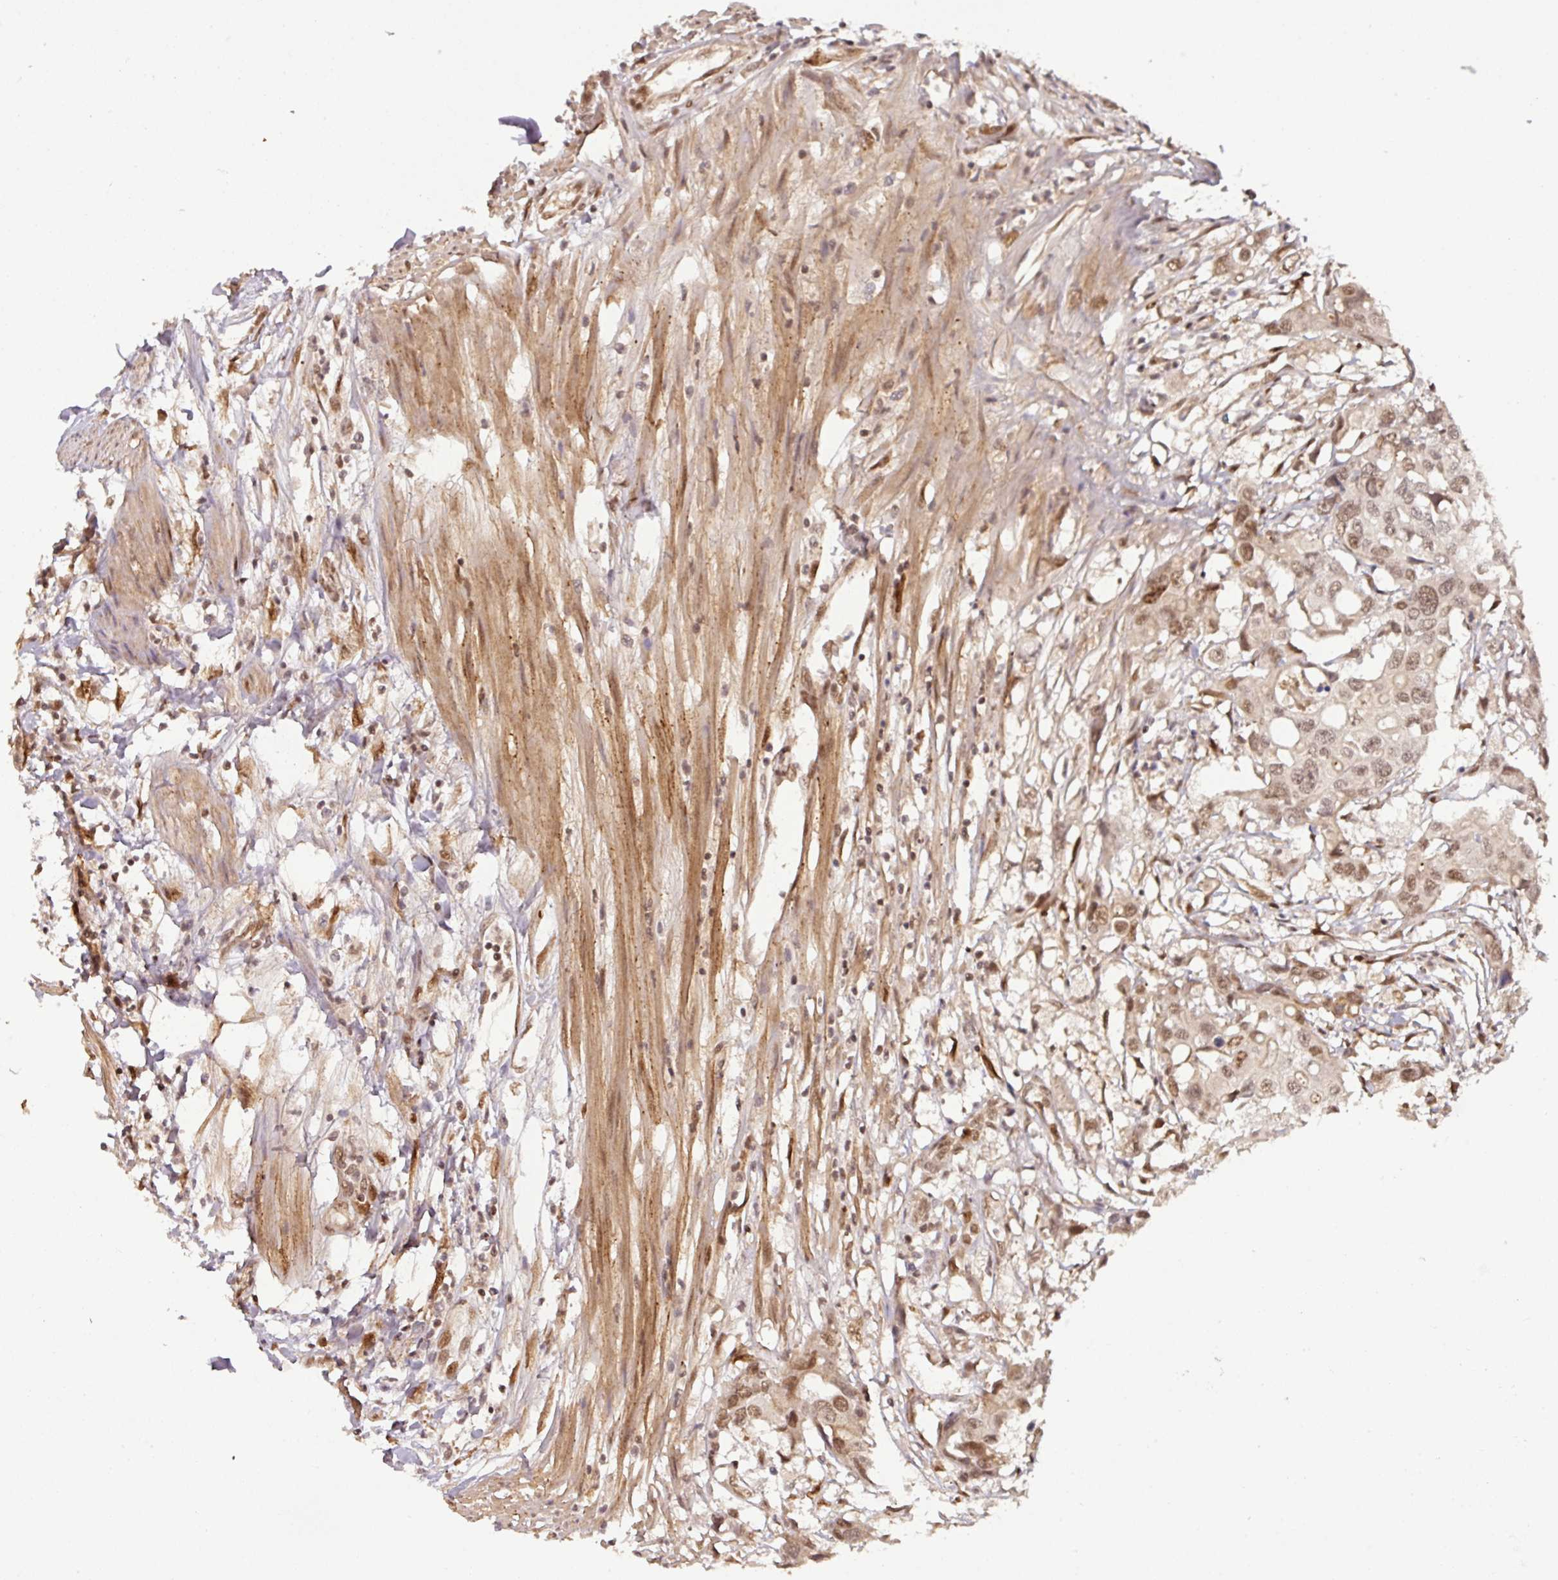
{"staining": {"intensity": "moderate", "quantity": ">75%", "location": "nuclear"}, "tissue": "colorectal cancer", "cell_type": "Tumor cells", "image_type": "cancer", "snomed": [{"axis": "morphology", "description": "Adenocarcinoma, NOS"}, {"axis": "topography", "description": "Colon"}], "caption": "Brown immunohistochemical staining in colorectal cancer (adenocarcinoma) shows moderate nuclear staining in about >75% of tumor cells. Immunohistochemistry (ihc) stains the protein of interest in brown and the nuclei are stained blue.", "gene": "SIK3", "patient": {"sex": "male", "age": 77}}